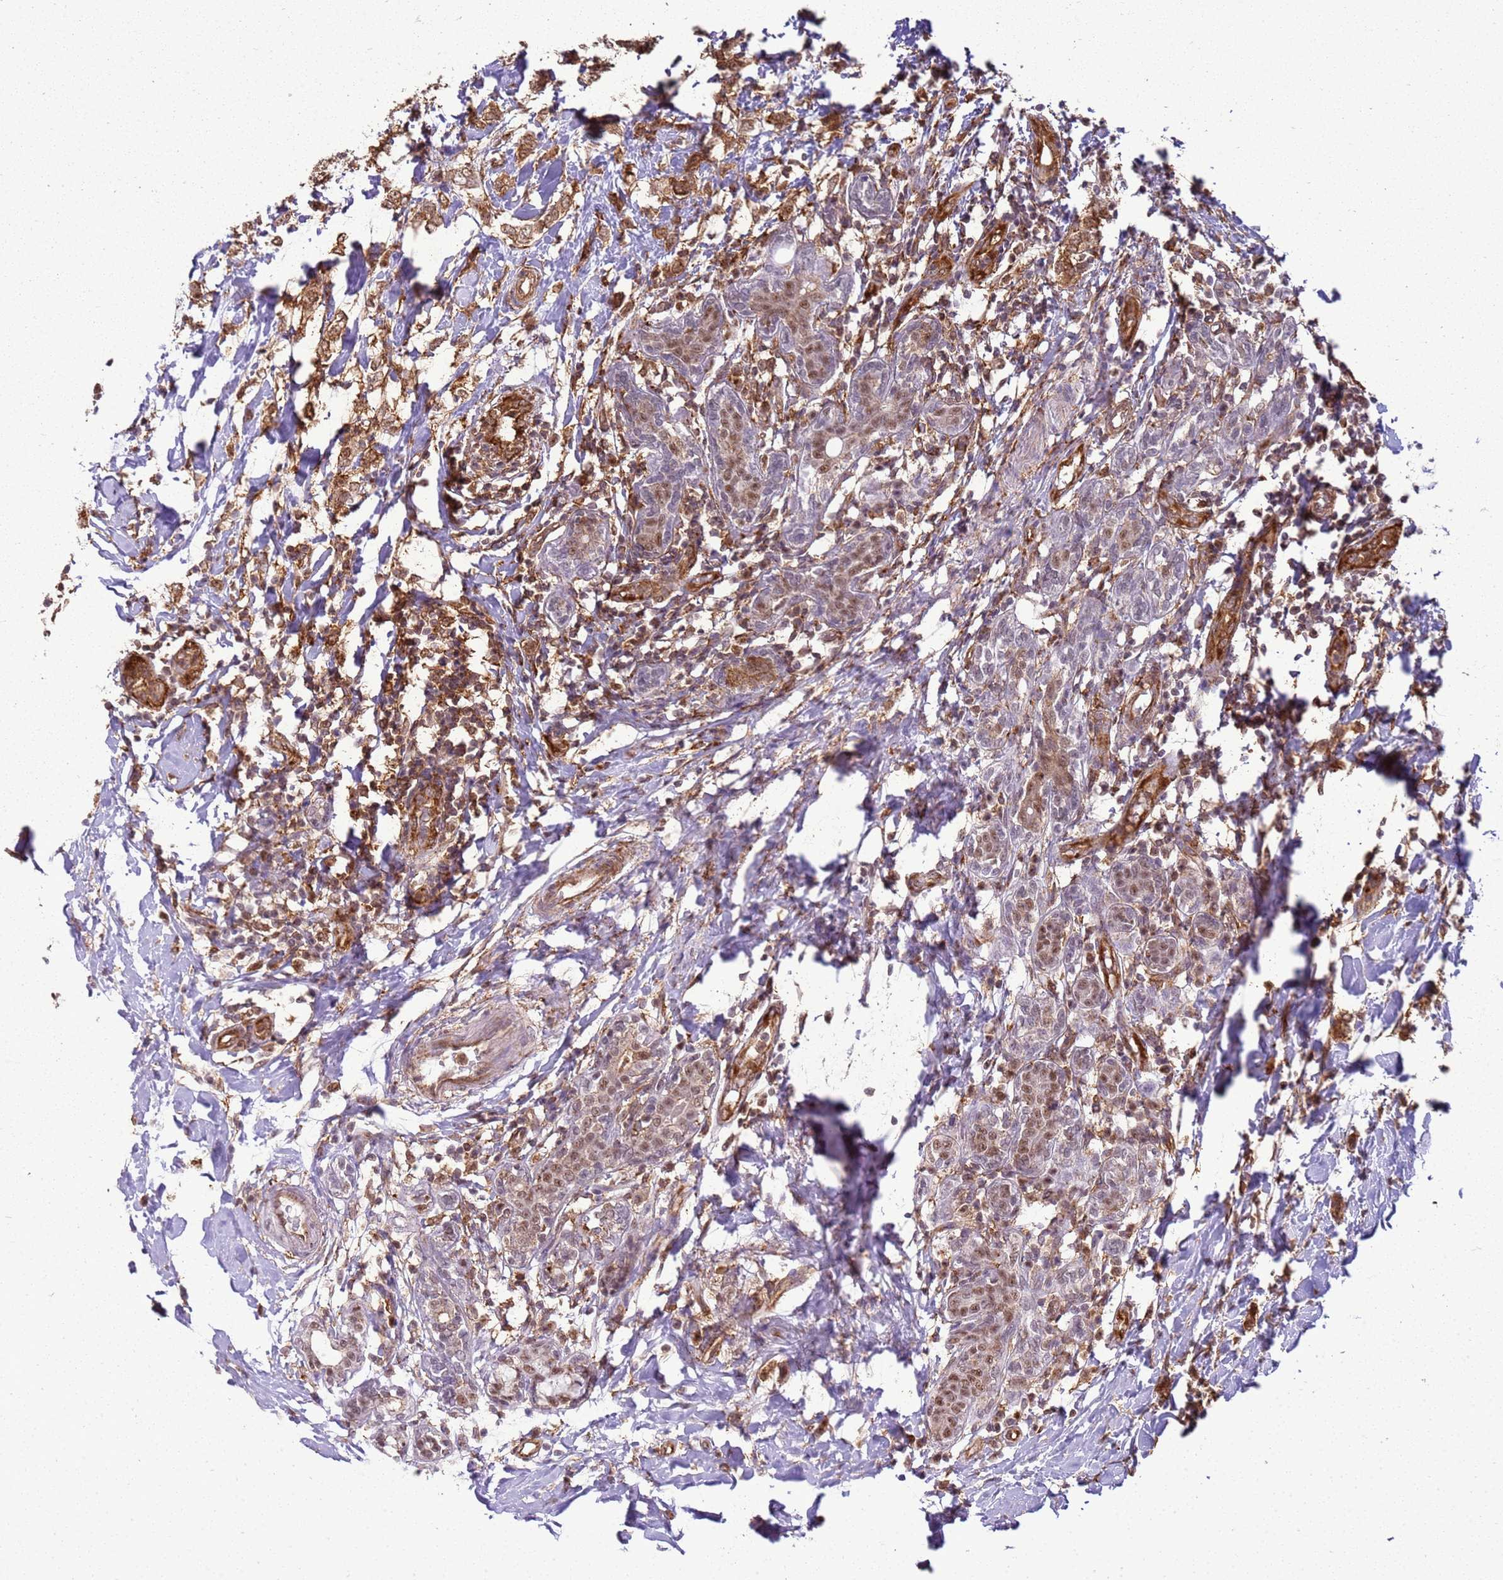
{"staining": {"intensity": "moderate", "quantity": ">75%", "location": "cytoplasmic/membranous"}, "tissue": "breast cancer", "cell_type": "Tumor cells", "image_type": "cancer", "snomed": [{"axis": "morphology", "description": "Normal tissue, NOS"}, {"axis": "morphology", "description": "Lobular carcinoma"}, {"axis": "topography", "description": "Breast"}], "caption": "The image shows immunohistochemical staining of breast cancer (lobular carcinoma). There is moderate cytoplasmic/membranous positivity is identified in about >75% of tumor cells.", "gene": "GABRE", "patient": {"sex": "female", "age": 47}}